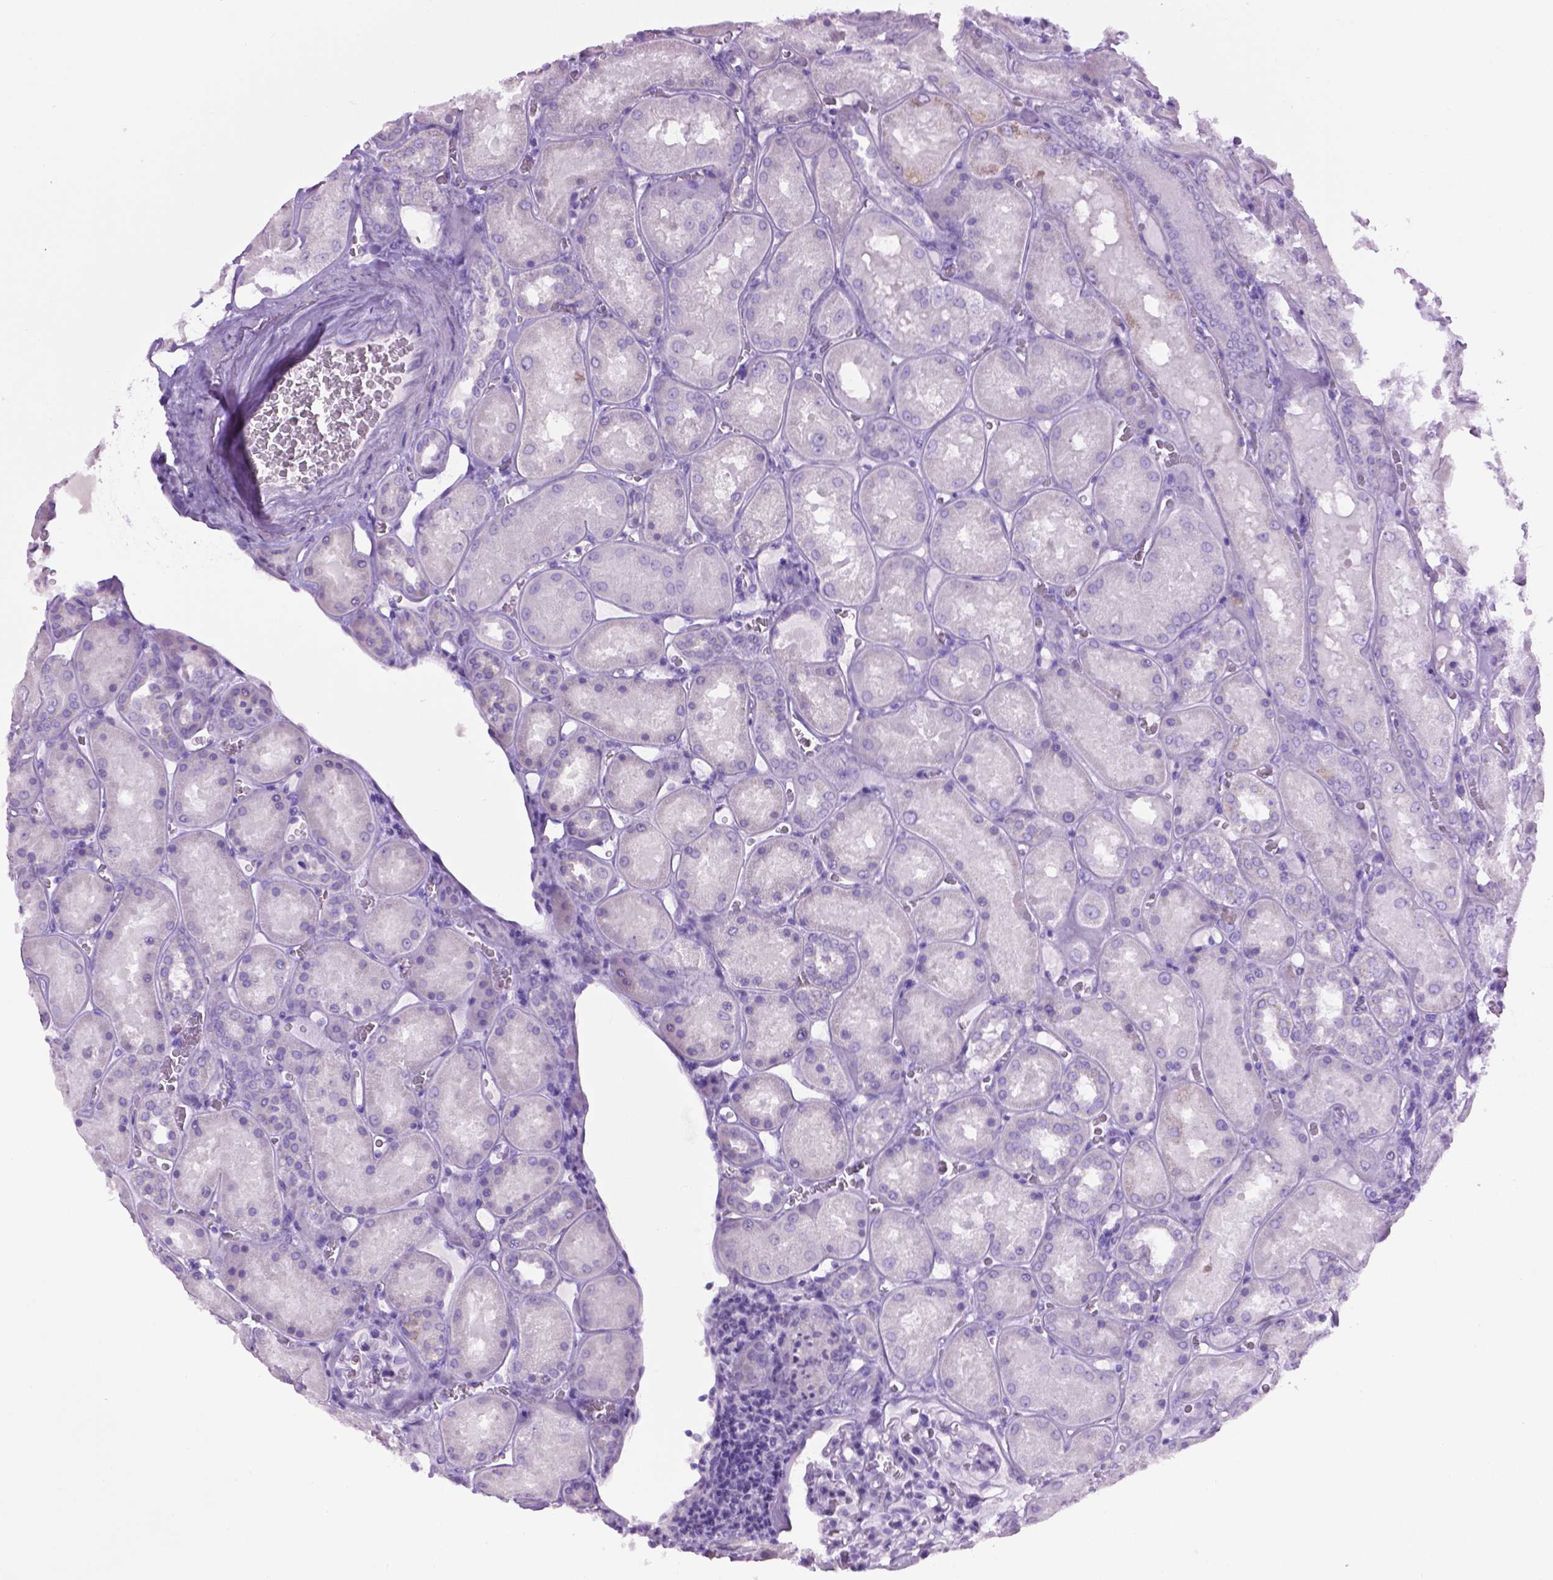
{"staining": {"intensity": "negative", "quantity": "none", "location": "none"}, "tissue": "kidney", "cell_type": "Cells in glomeruli", "image_type": "normal", "snomed": [{"axis": "morphology", "description": "Normal tissue, NOS"}, {"axis": "topography", "description": "Kidney"}], "caption": "Human kidney stained for a protein using immunohistochemistry (IHC) displays no positivity in cells in glomeruli.", "gene": "LELP1", "patient": {"sex": "male", "age": 73}}